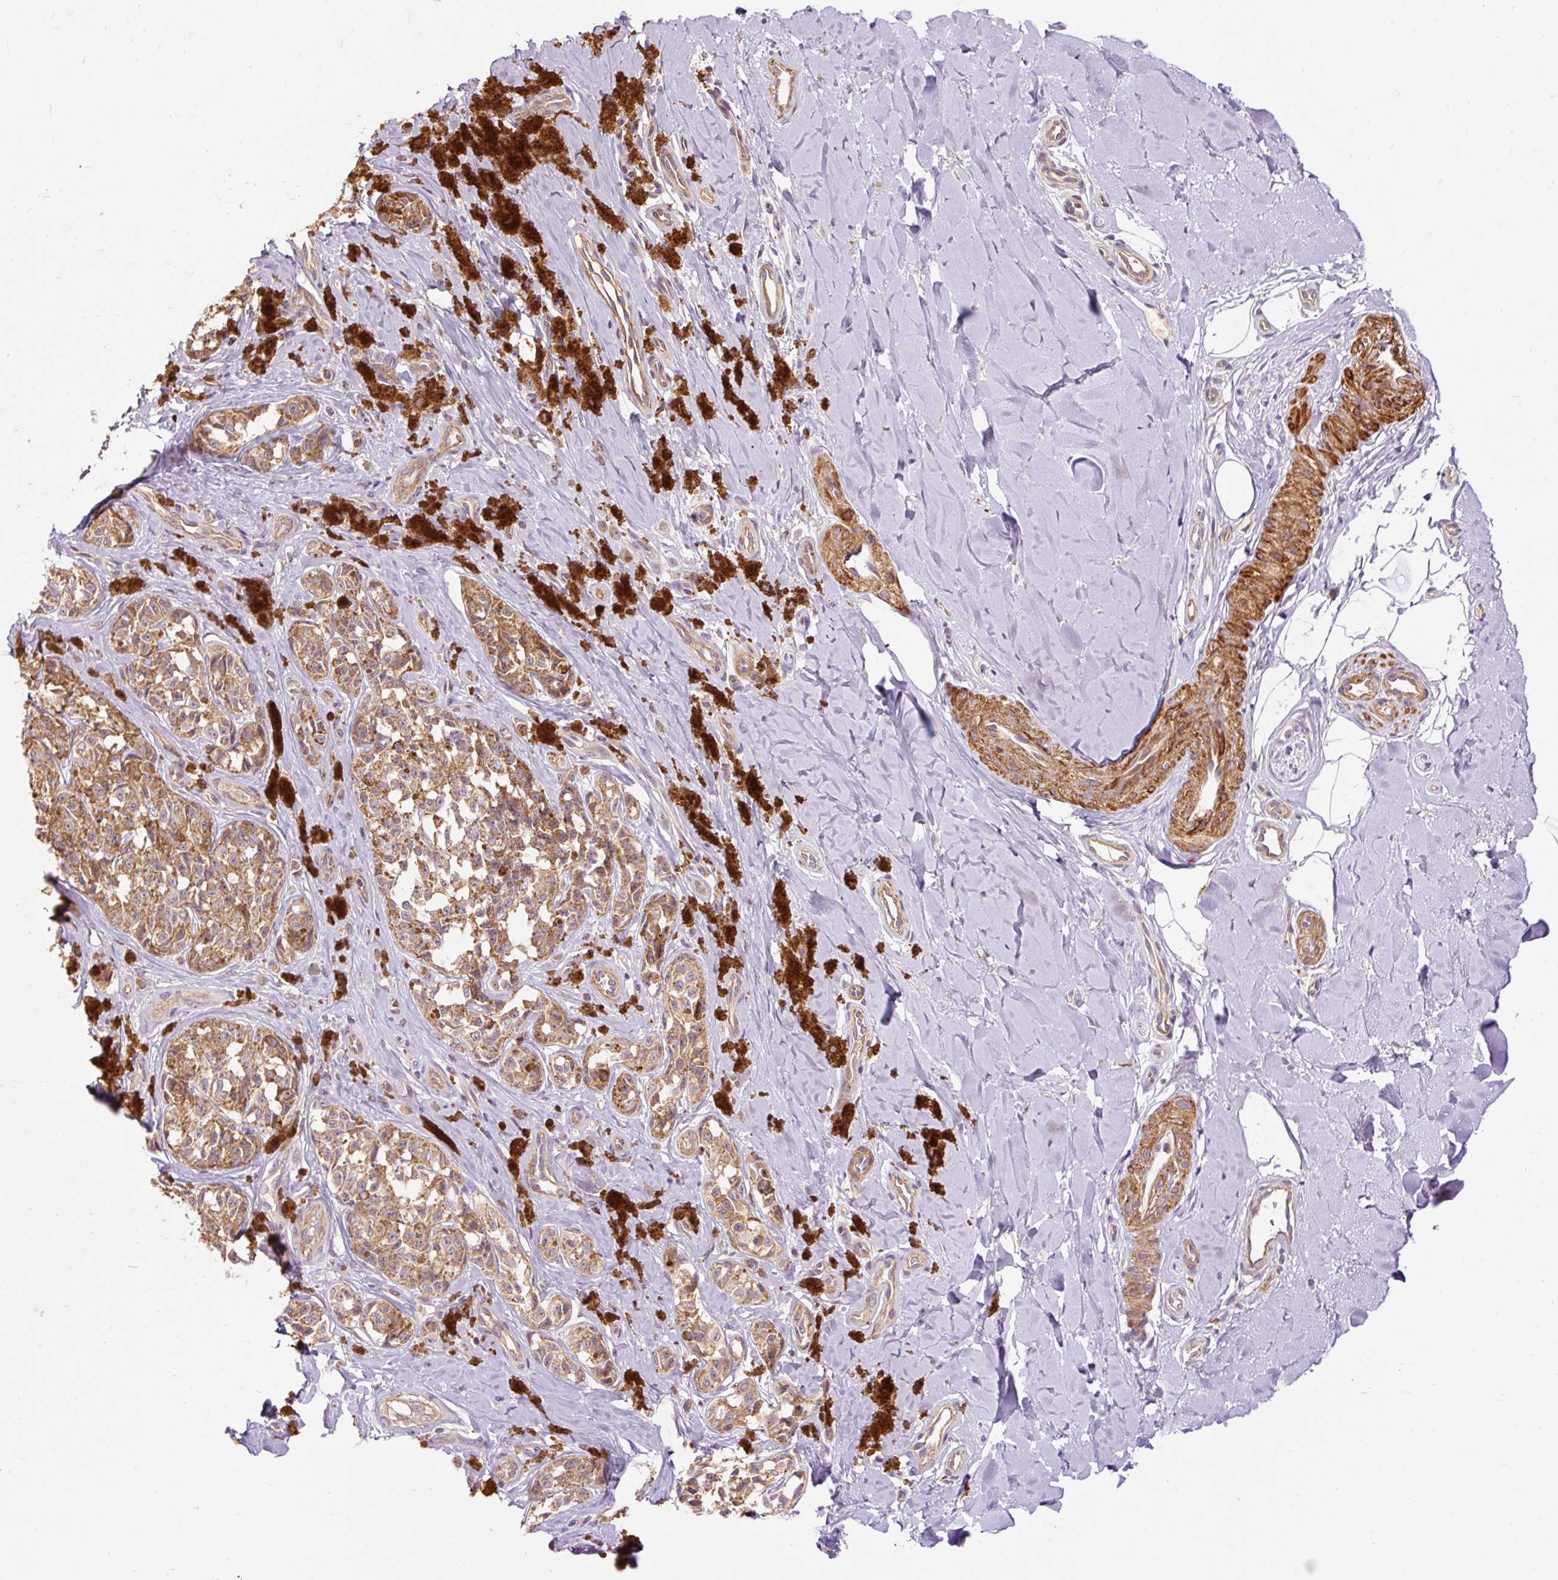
{"staining": {"intensity": "moderate", "quantity": ">75%", "location": "cytoplasmic/membranous"}, "tissue": "melanoma", "cell_type": "Tumor cells", "image_type": "cancer", "snomed": [{"axis": "morphology", "description": "Malignant melanoma, NOS"}, {"axis": "topography", "description": "Skin"}], "caption": "Immunohistochemical staining of human melanoma exhibits medium levels of moderate cytoplasmic/membranous protein expression in about >75% of tumor cells.", "gene": "RIPOR3", "patient": {"sex": "female", "age": 65}}